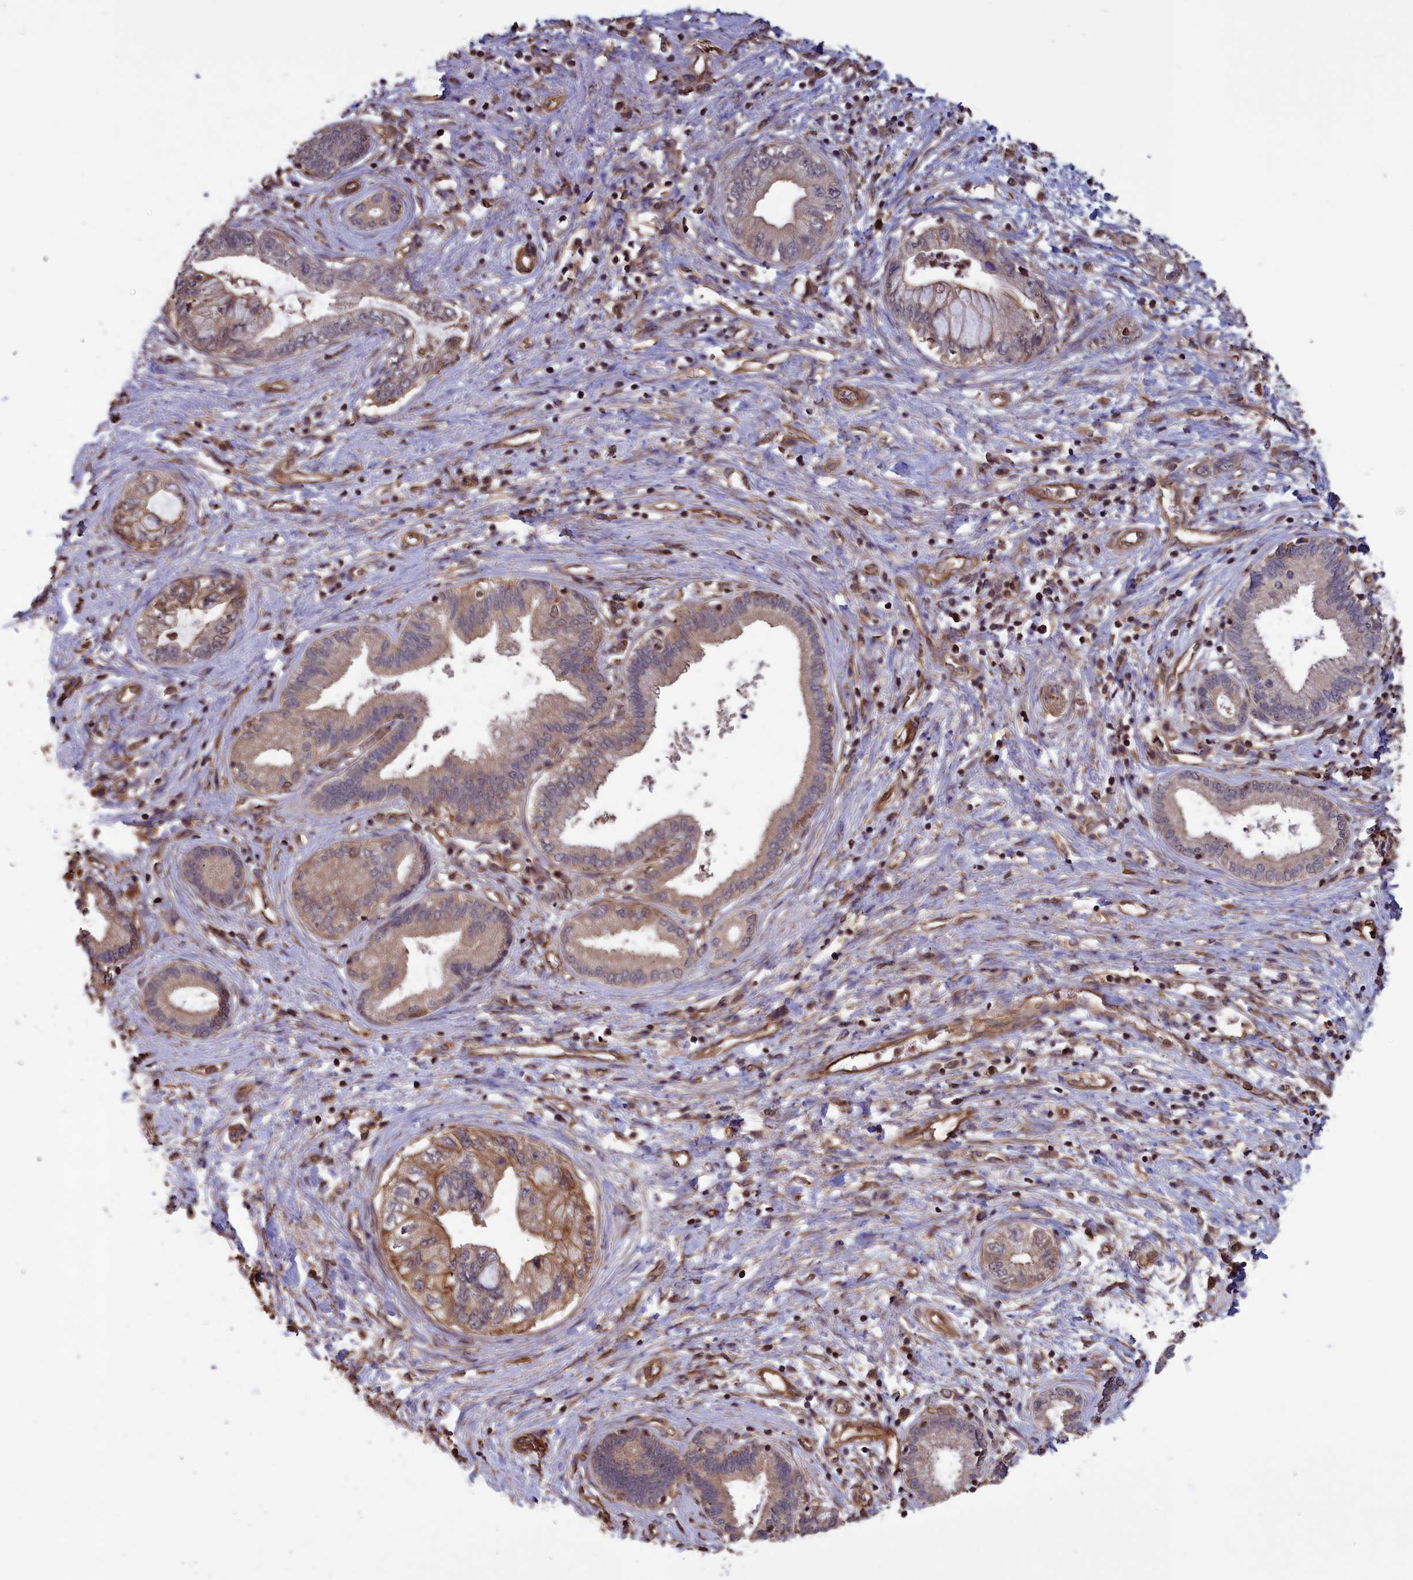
{"staining": {"intensity": "weak", "quantity": "25%-75%", "location": "cytoplasmic/membranous"}, "tissue": "pancreatic cancer", "cell_type": "Tumor cells", "image_type": "cancer", "snomed": [{"axis": "morphology", "description": "Adenocarcinoma, NOS"}, {"axis": "topography", "description": "Pancreas"}], "caption": "The immunohistochemical stain labels weak cytoplasmic/membranous expression in tumor cells of pancreatic cancer (adenocarcinoma) tissue.", "gene": "DAPK3", "patient": {"sex": "female", "age": 73}}